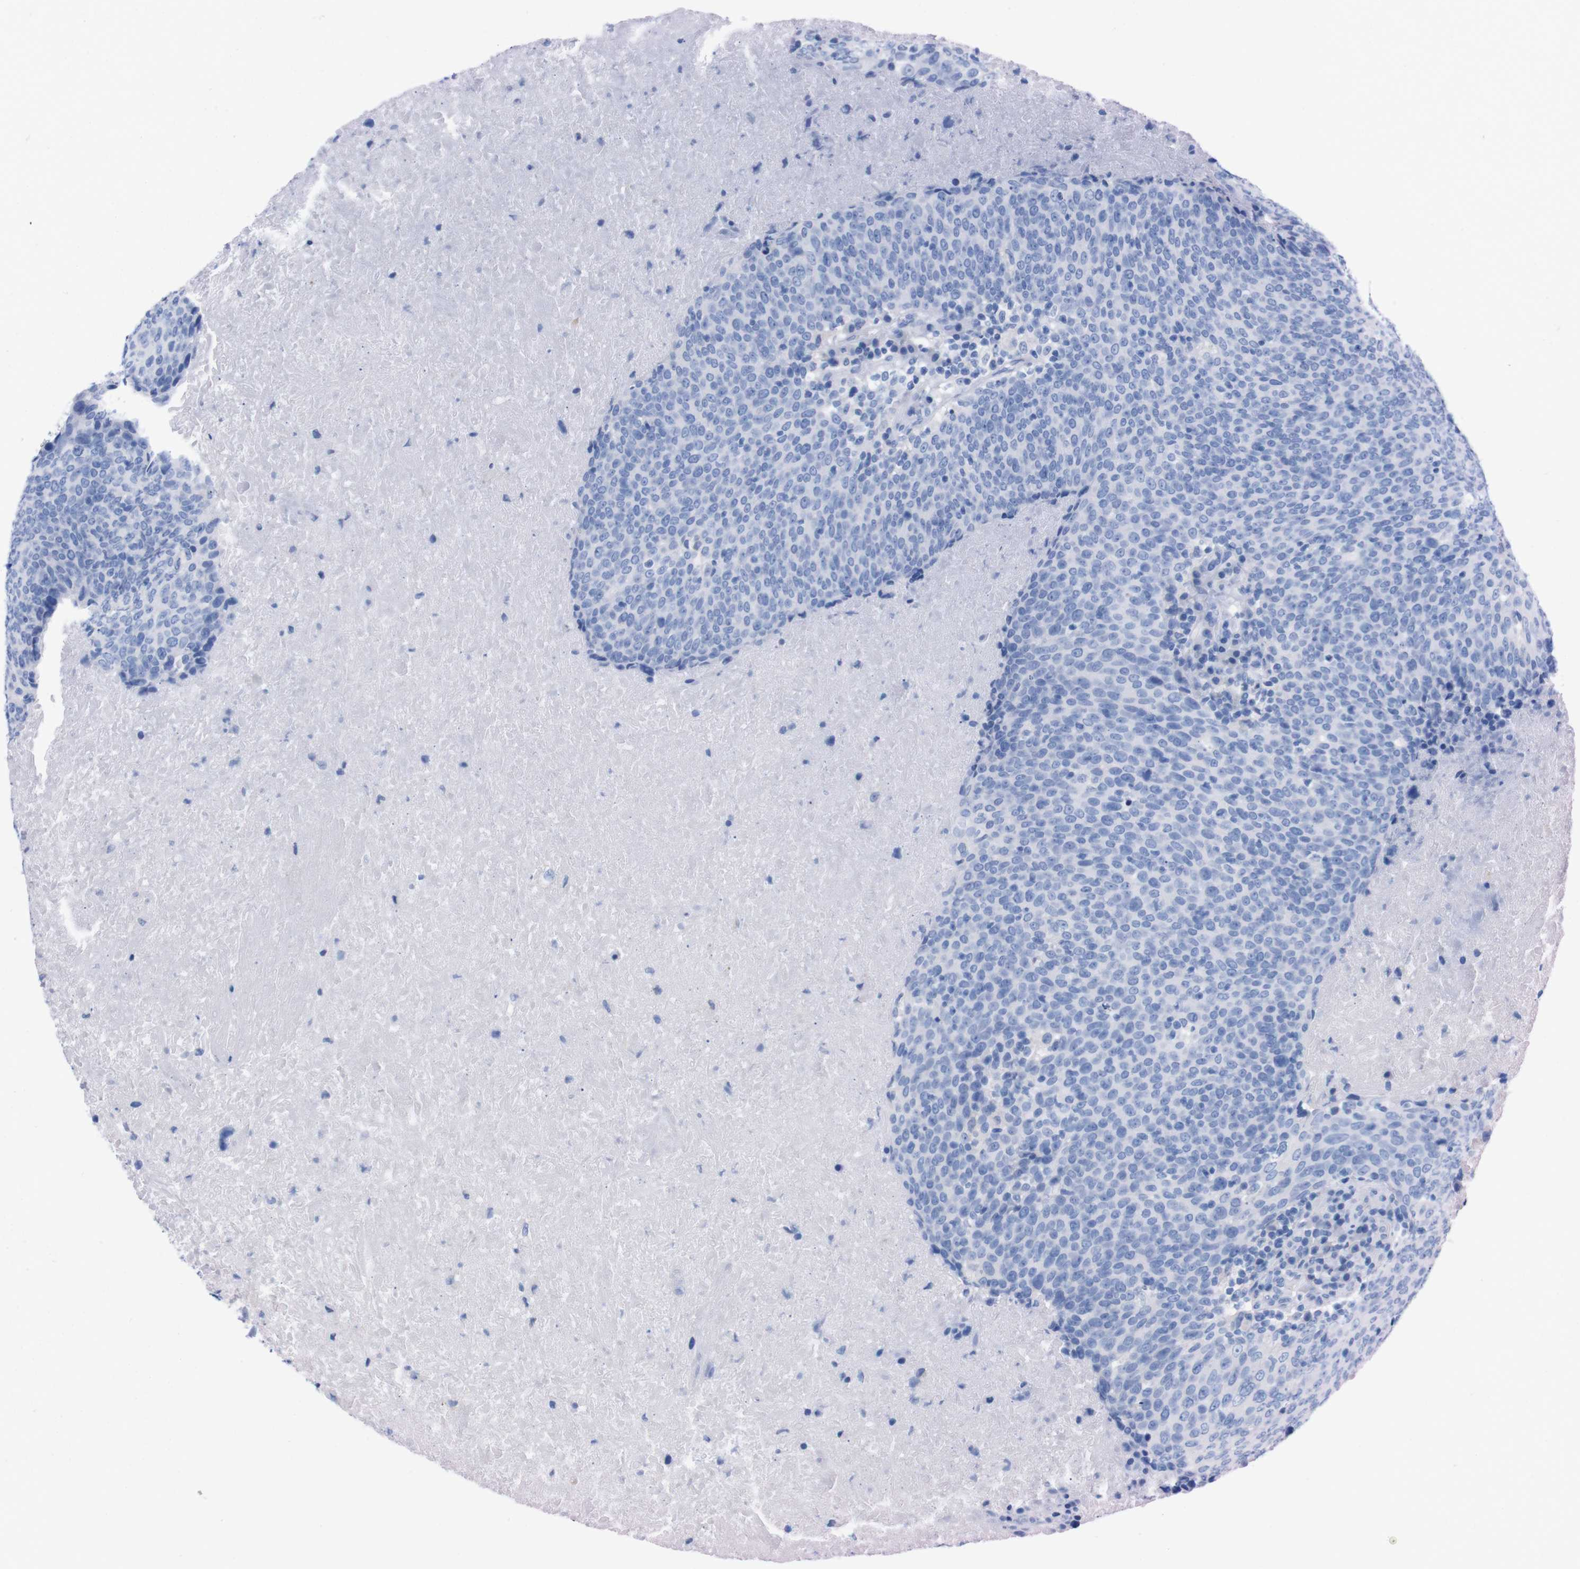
{"staining": {"intensity": "negative", "quantity": "none", "location": "none"}, "tissue": "head and neck cancer", "cell_type": "Tumor cells", "image_type": "cancer", "snomed": [{"axis": "morphology", "description": "Squamous cell carcinoma, NOS"}, {"axis": "morphology", "description": "Squamous cell carcinoma, metastatic, NOS"}, {"axis": "topography", "description": "Lymph node"}, {"axis": "topography", "description": "Head-Neck"}], "caption": "Protein analysis of head and neck squamous cell carcinoma shows no significant positivity in tumor cells. Brightfield microscopy of immunohistochemistry (IHC) stained with DAB (brown) and hematoxylin (blue), captured at high magnification.", "gene": "TMEM243", "patient": {"sex": "male", "age": 62}}